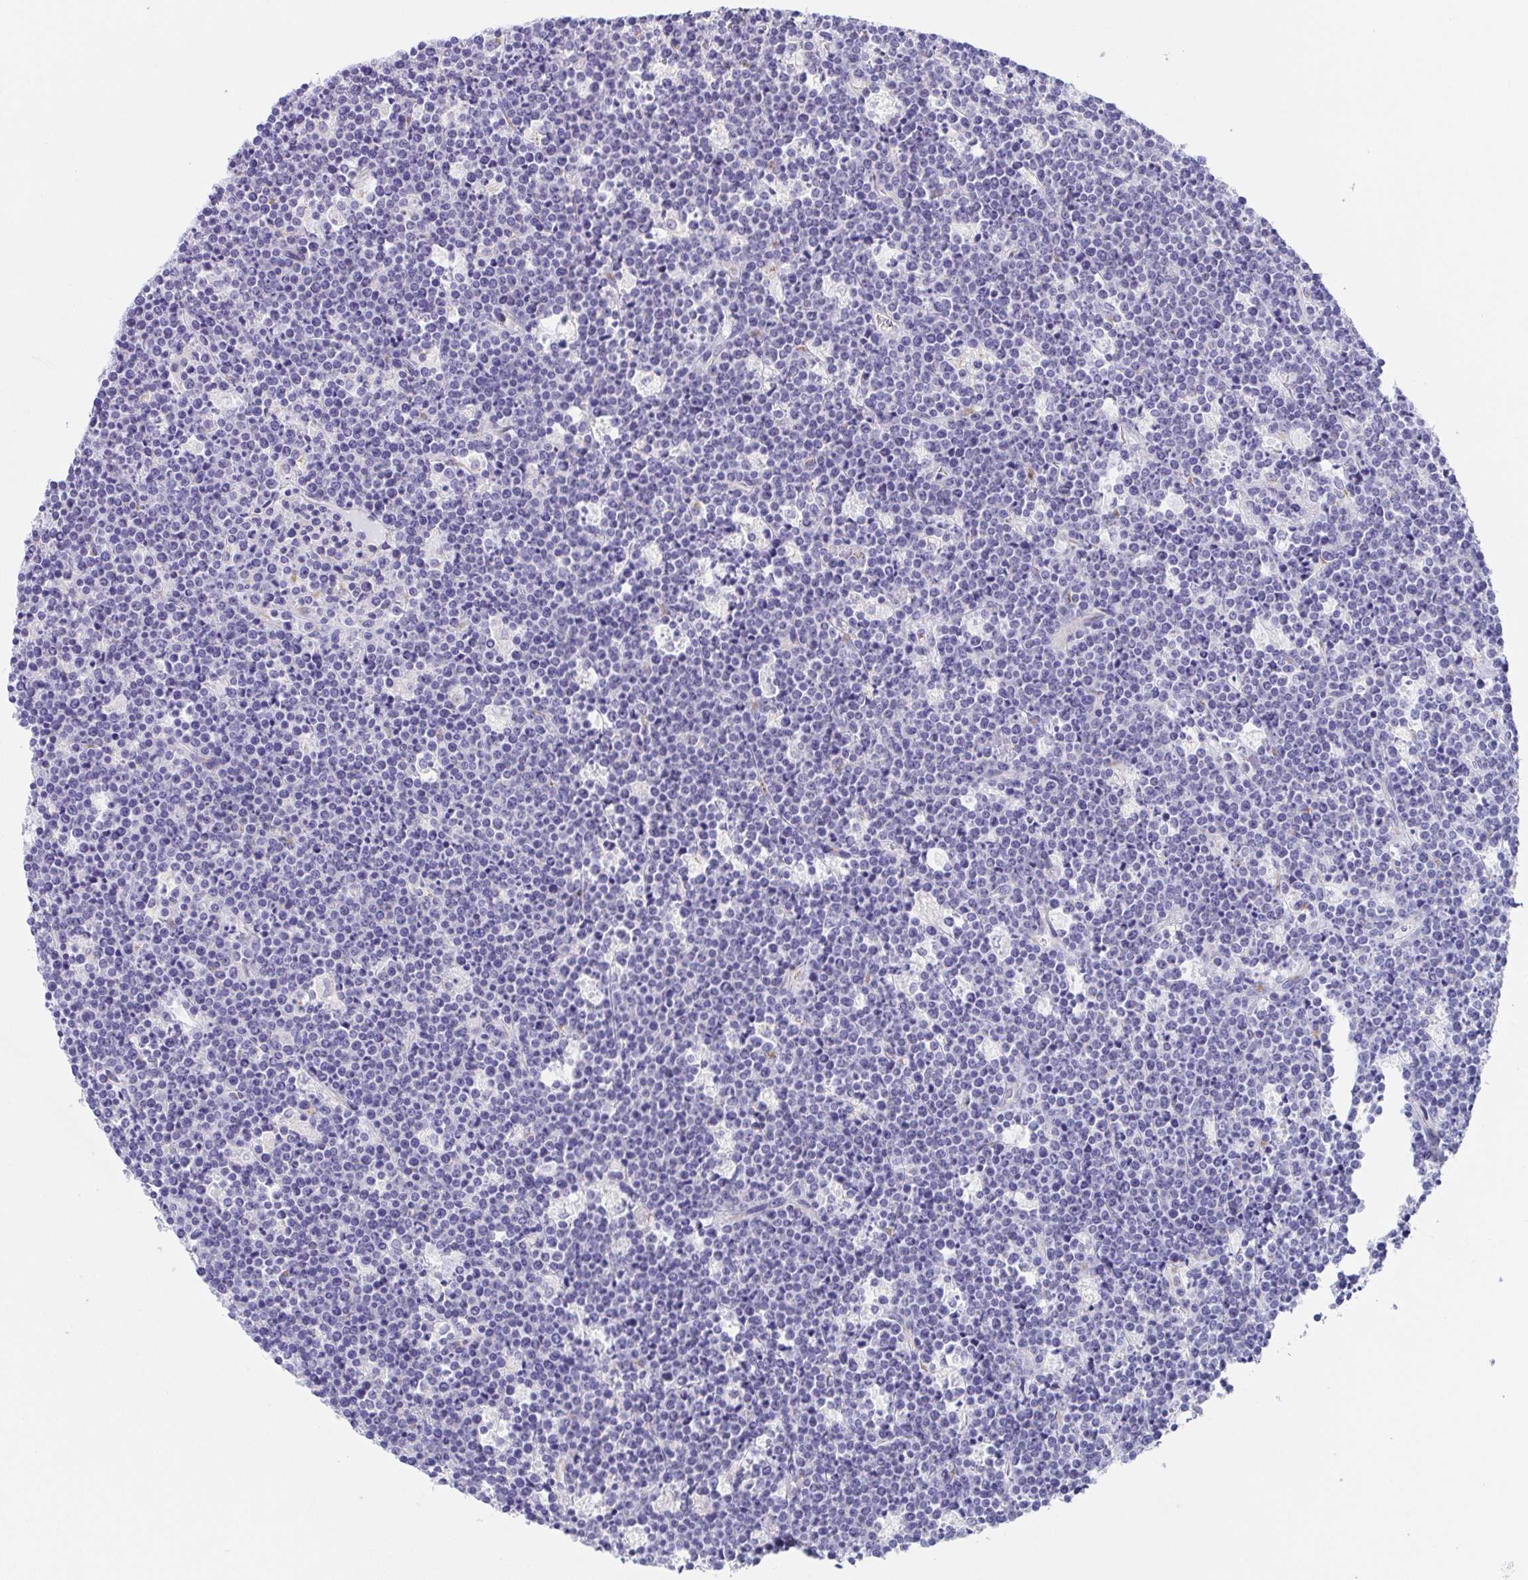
{"staining": {"intensity": "negative", "quantity": "none", "location": "none"}, "tissue": "lymphoma", "cell_type": "Tumor cells", "image_type": "cancer", "snomed": [{"axis": "morphology", "description": "Malignant lymphoma, non-Hodgkin's type, High grade"}, {"axis": "topography", "description": "Ovary"}], "caption": "This micrograph is of malignant lymphoma, non-Hodgkin's type (high-grade) stained with immunohistochemistry (IHC) to label a protein in brown with the nuclei are counter-stained blue. There is no expression in tumor cells.", "gene": "SCG3", "patient": {"sex": "female", "age": 56}}